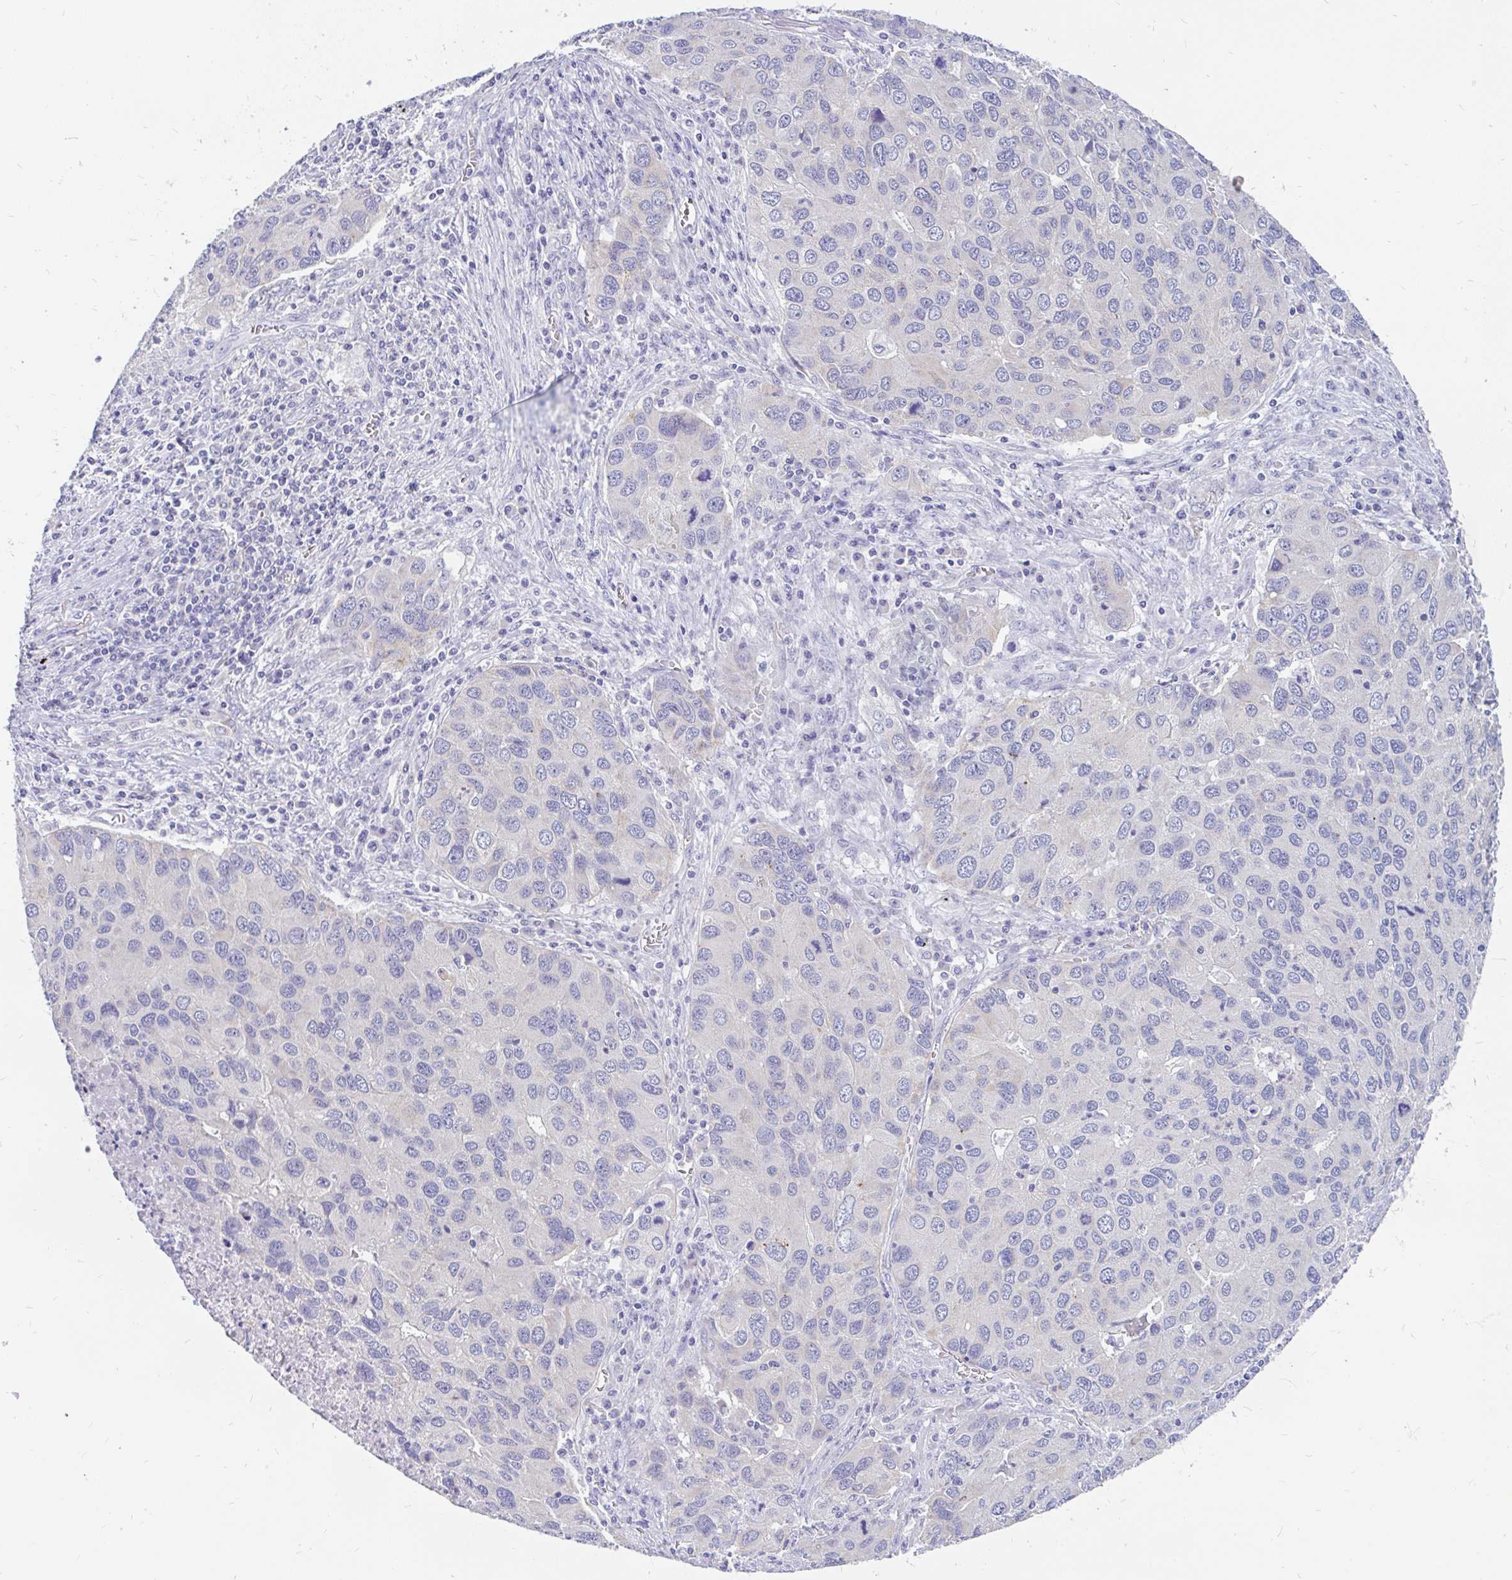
{"staining": {"intensity": "negative", "quantity": "none", "location": "none"}, "tissue": "lung cancer", "cell_type": "Tumor cells", "image_type": "cancer", "snomed": [{"axis": "morphology", "description": "Aneuploidy"}, {"axis": "morphology", "description": "Adenocarcinoma, NOS"}, {"axis": "topography", "description": "Lymph node"}, {"axis": "topography", "description": "Lung"}], "caption": "This is a histopathology image of IHC staining of lung cancer (adenocarcinoma), which shows no expression in tumor cells. The staining is performed using DAB brown chromogen with nuclei counter-stained in using hematoxylin.", "gene": "INTS5", "patient": {"sex": "female", "age": 74}}